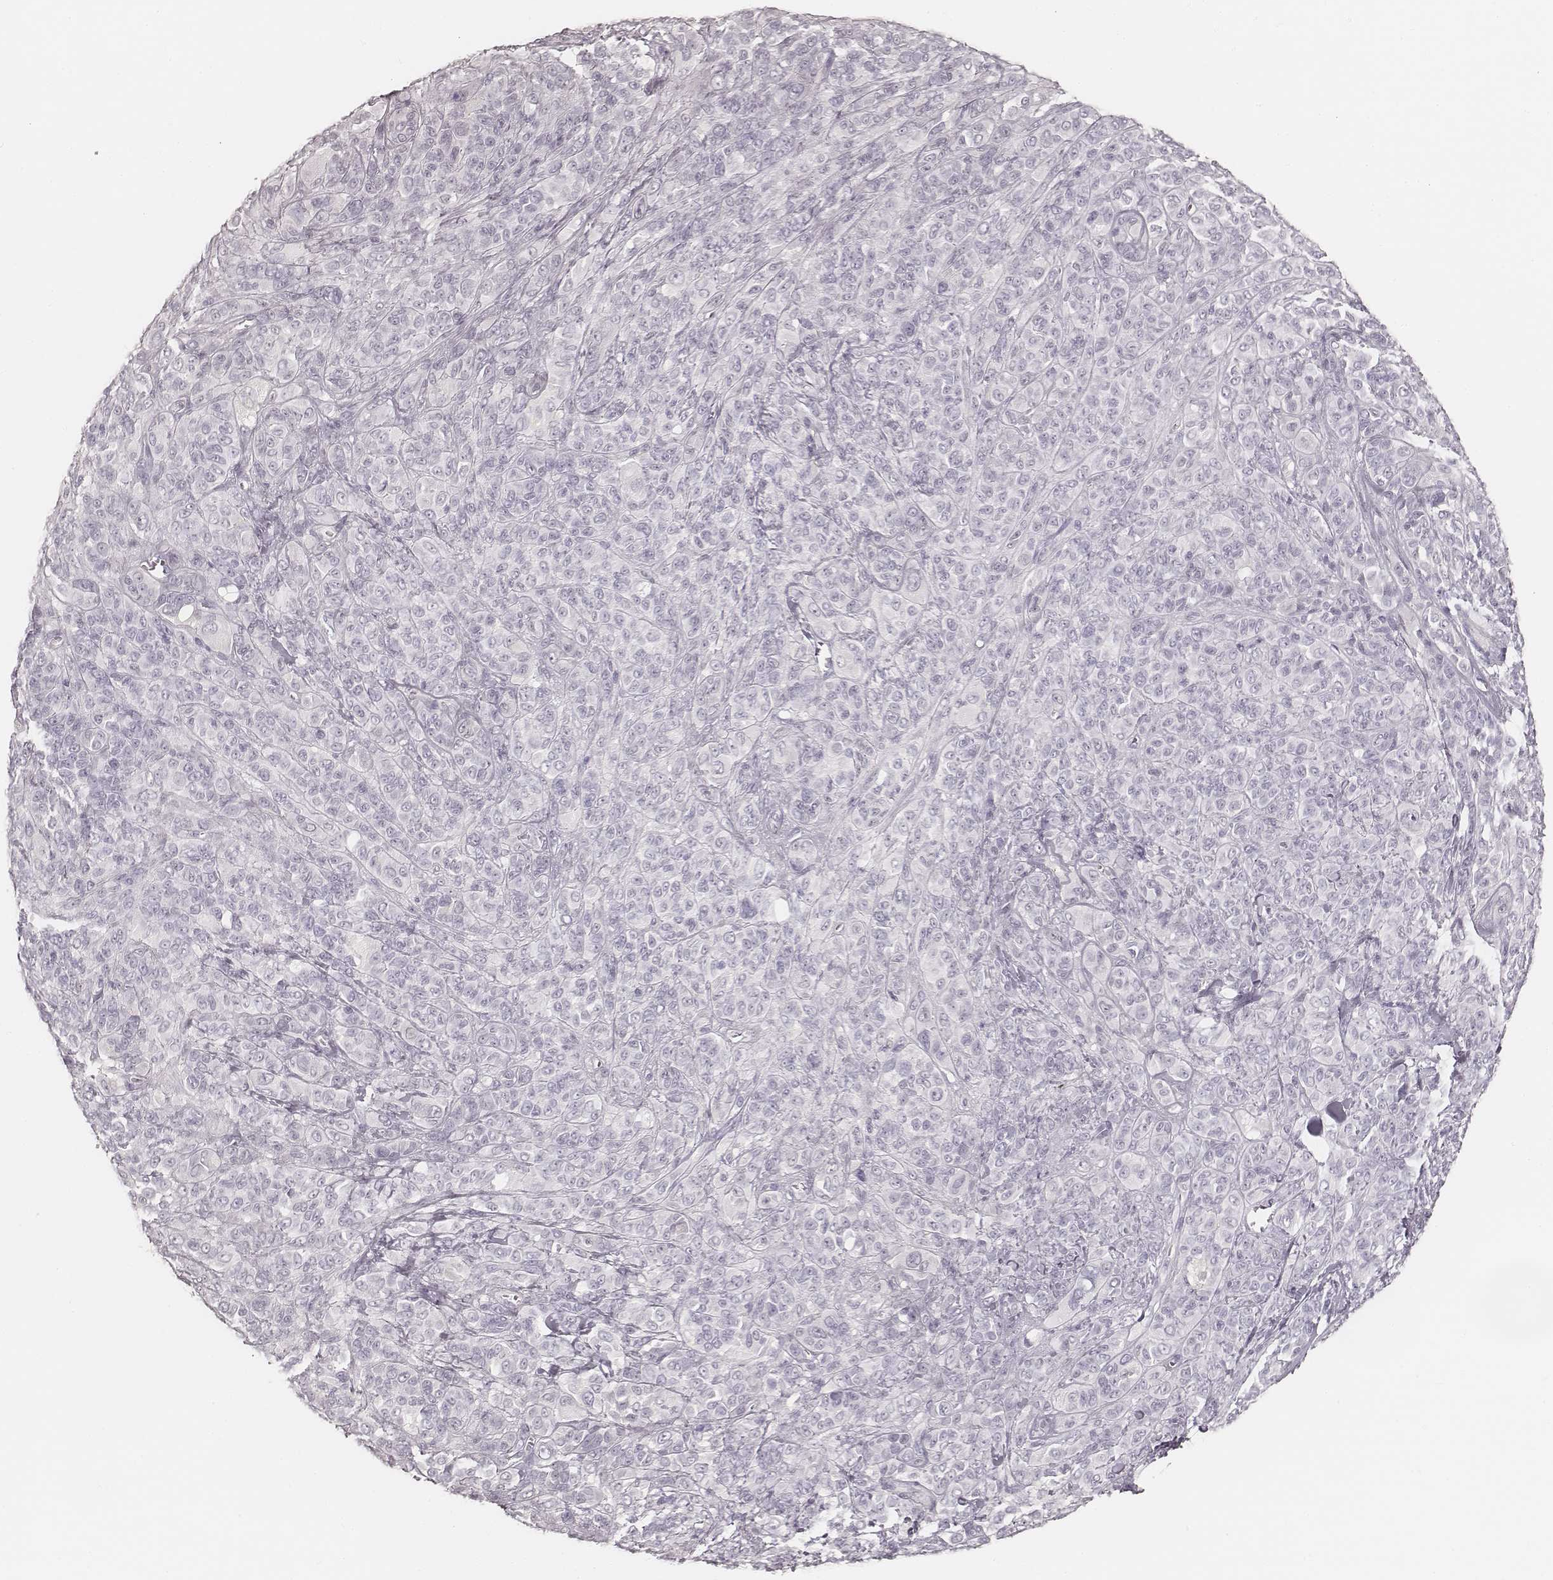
{"staining": {"intensity": "negative", "quantity": "none", "location": "none"}, "tissue": "melanoma", "cell_type": "Tumor cells", "image_type": "cancer", "snomed": [{"axis": "morphology", "description": "Malignant melanoma, NOS"}, {"axis": "topography", "description": "Skin"}], "caption": "An image of human melanoma is negative for staining in tumor cells.", "gene": "HNF4G", "patient": {"sex": "female", "age": 87}}